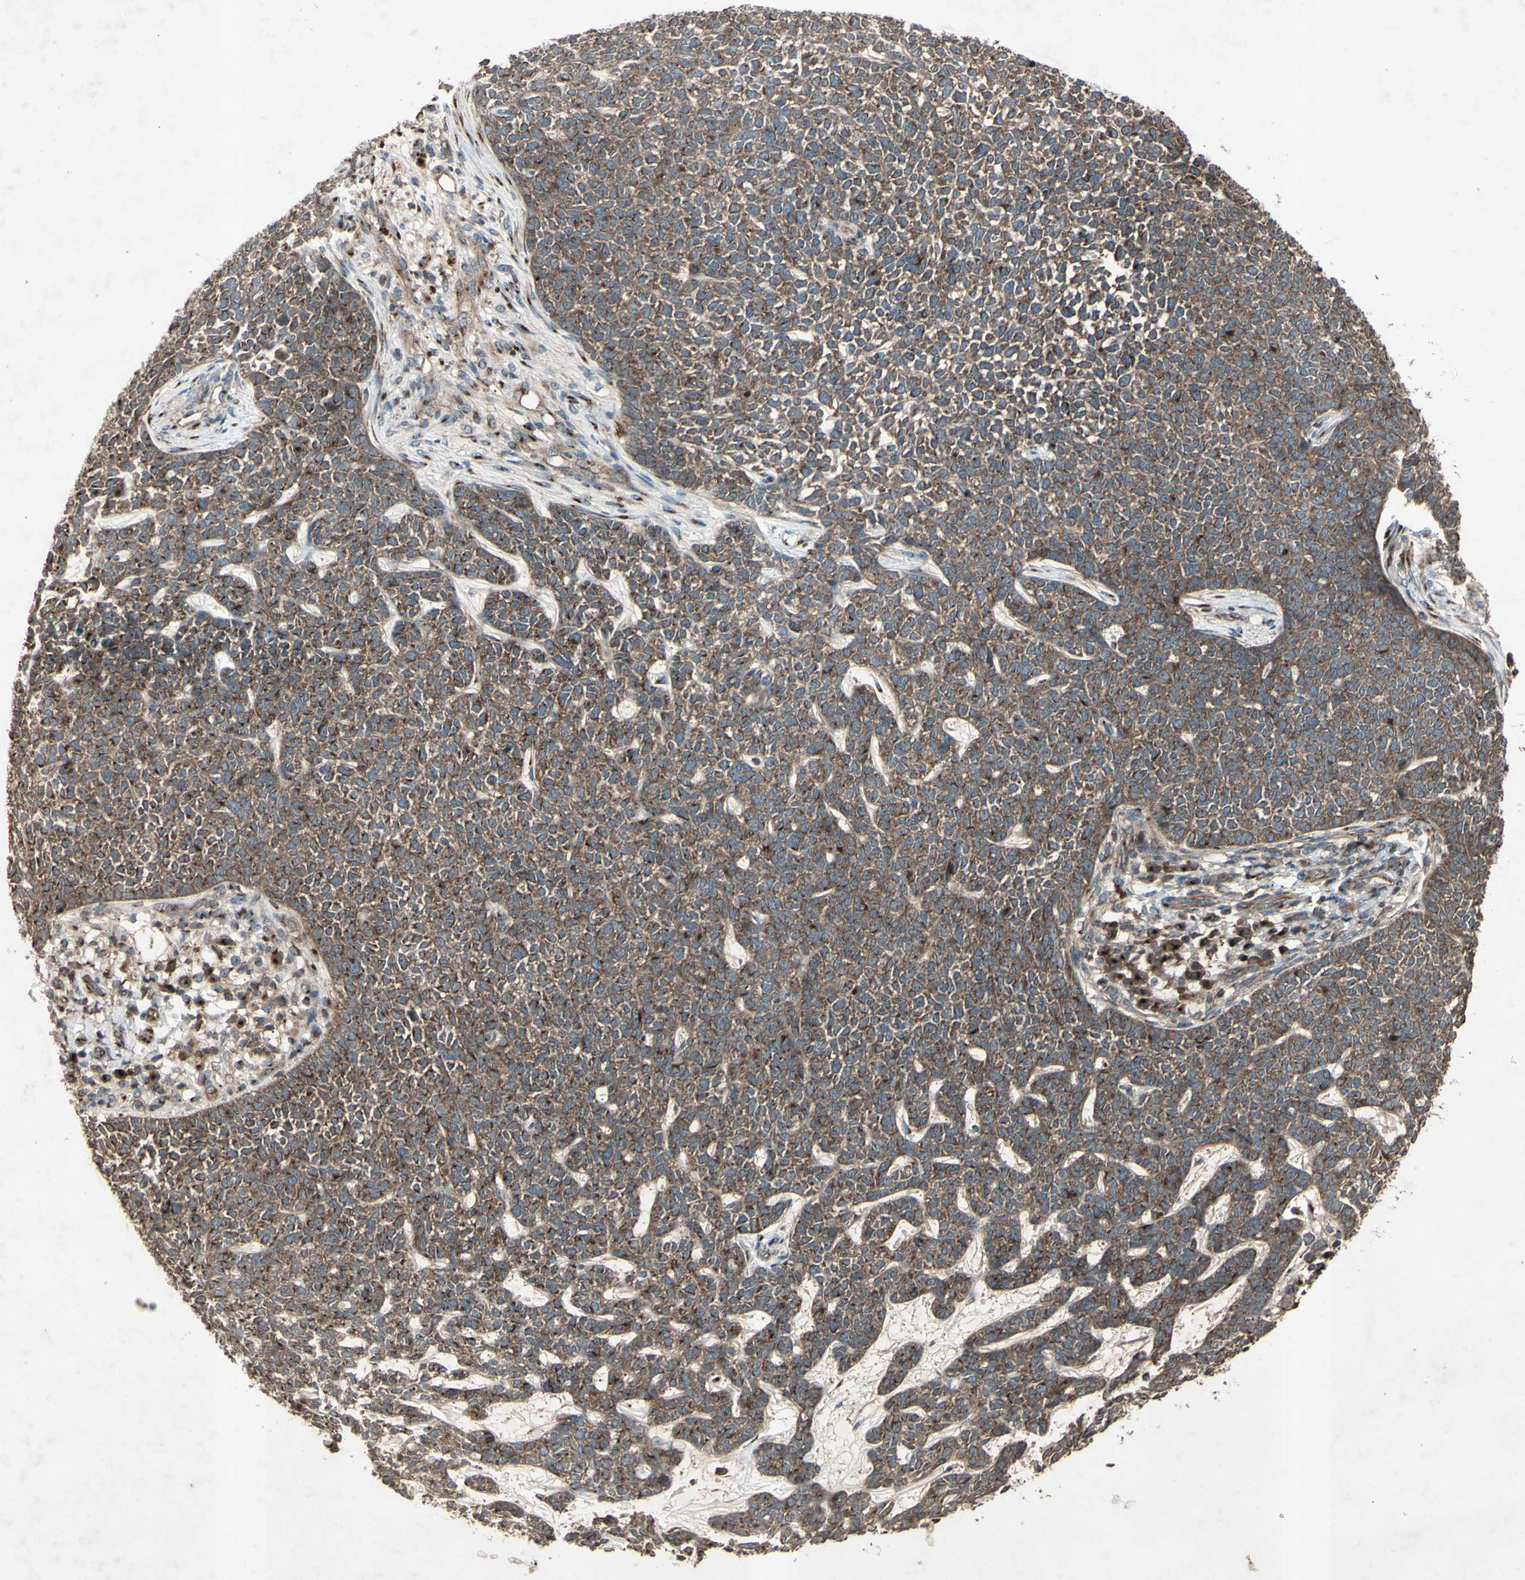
{"staining": {"intensity": "moderate", "quantity": ">75%", "location": "cytoplasmic/membranous"}, "tissue": "skin cancer", "cell_type": "Tumor cells", "image_type": "cancer", "snomed": [{"axis": "morphology", "description": "Basal cell carcinoma"}, {"axis": "topography", "description": "Skin"}], "caption": "A histopathology image of human basal cell carcinoma (skin) stained for a protein shows moderate cytoplasmic/membranous brown staining in tumor cells.", "gene": "AP1G1", "patient": {"sex": "female", "age": 84}}